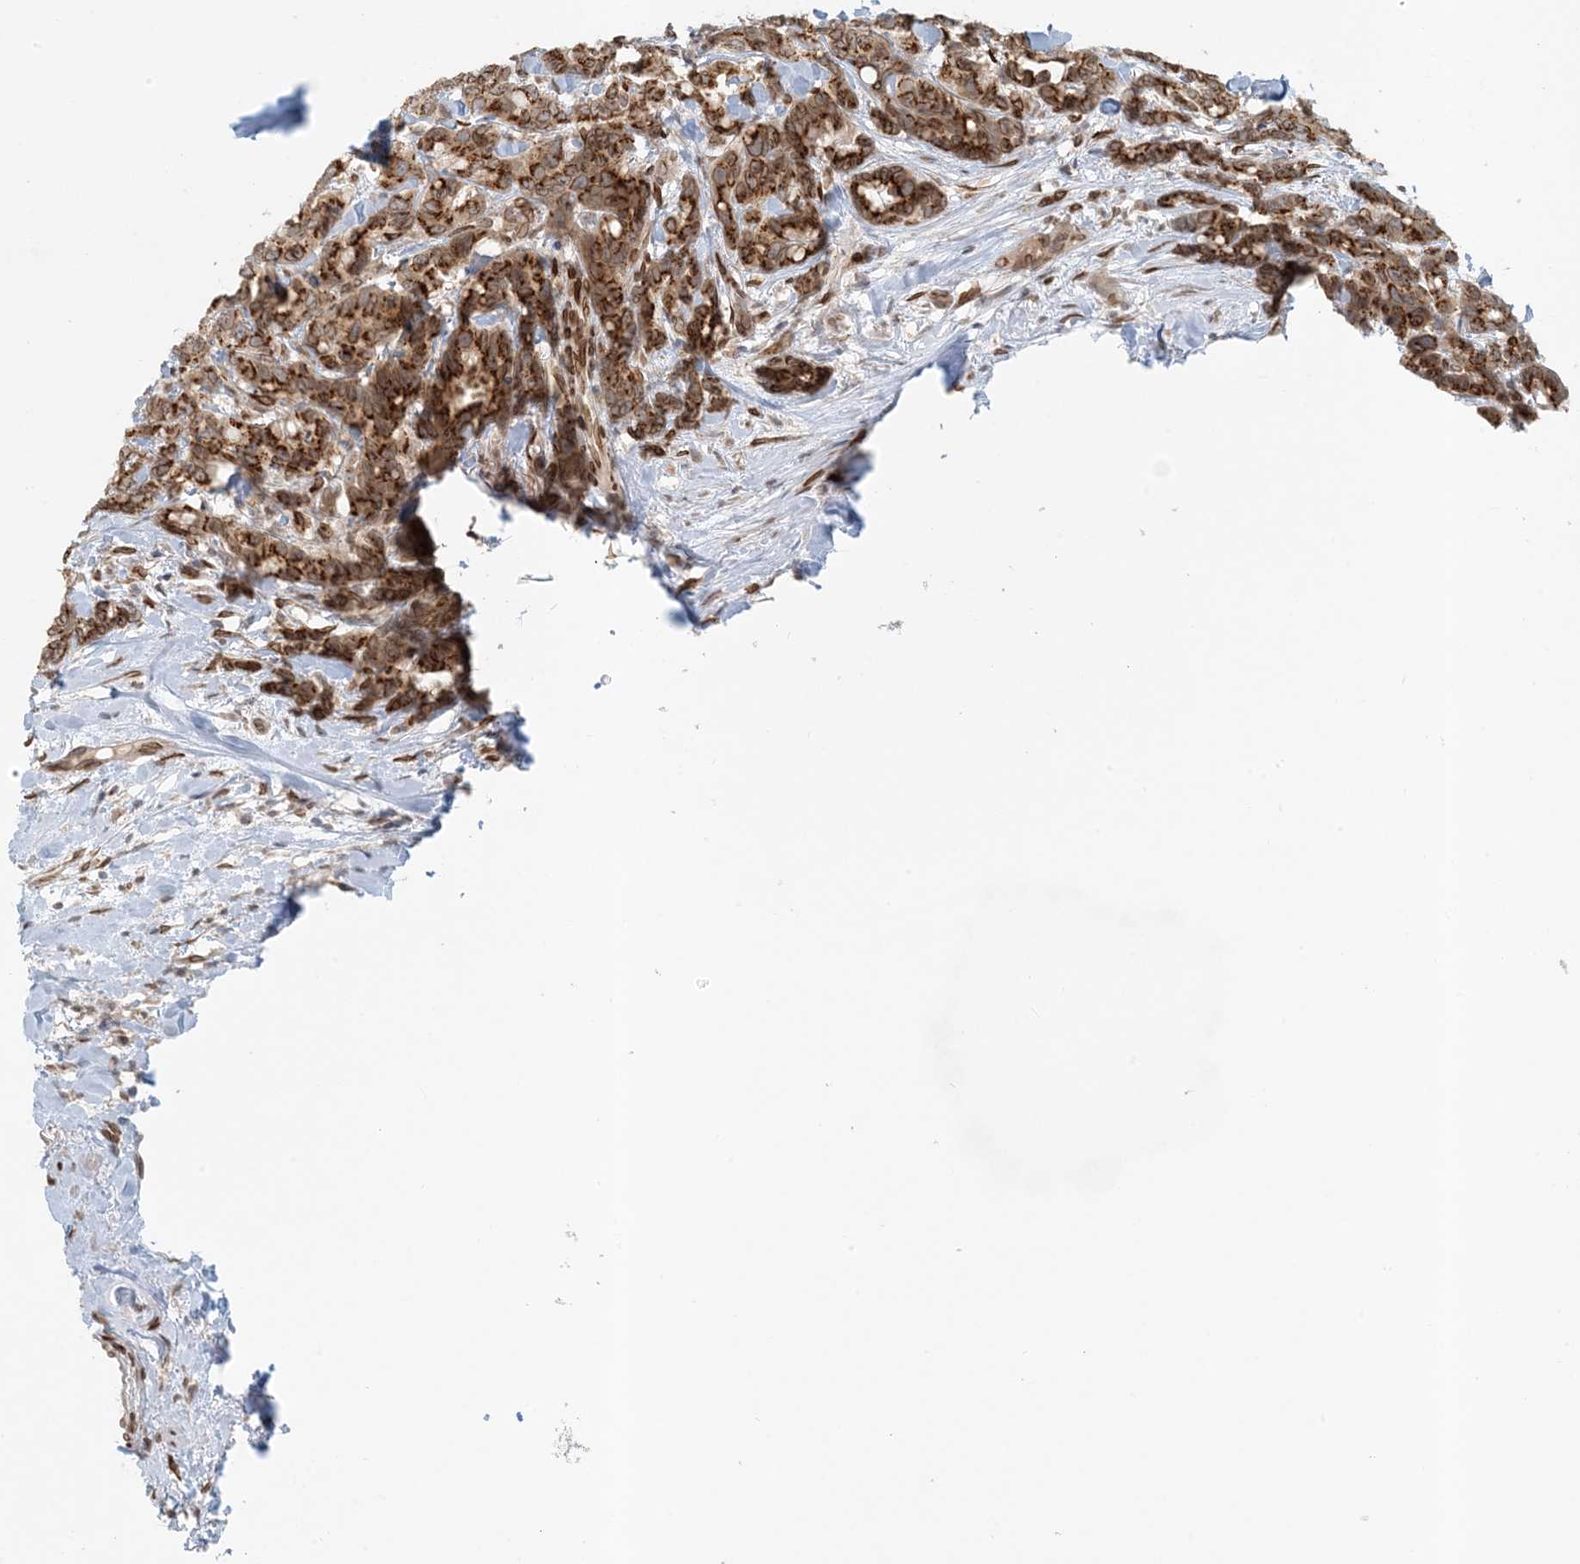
{"staining": {"intensity": "strong", "quantity": ">75%", "location": "cytoplasmic/membranous"}, "tissue": "breast cancer", "cell_type": "Tumor cells", "image_type": "cancer", "snomed": [{"axis": "morphology", "description": "Duct carcinoma"}, {"axis": "topography", "description": "Breast"}], "caption": "About >75% of tumor cells in human breast cancer demonstrate strong cytoplasmic/membranous protein staining as visualized by brown immunohistochemical staining.", "gene": "SLC35A2", "patient": {"sex": "female", "age": 87}}